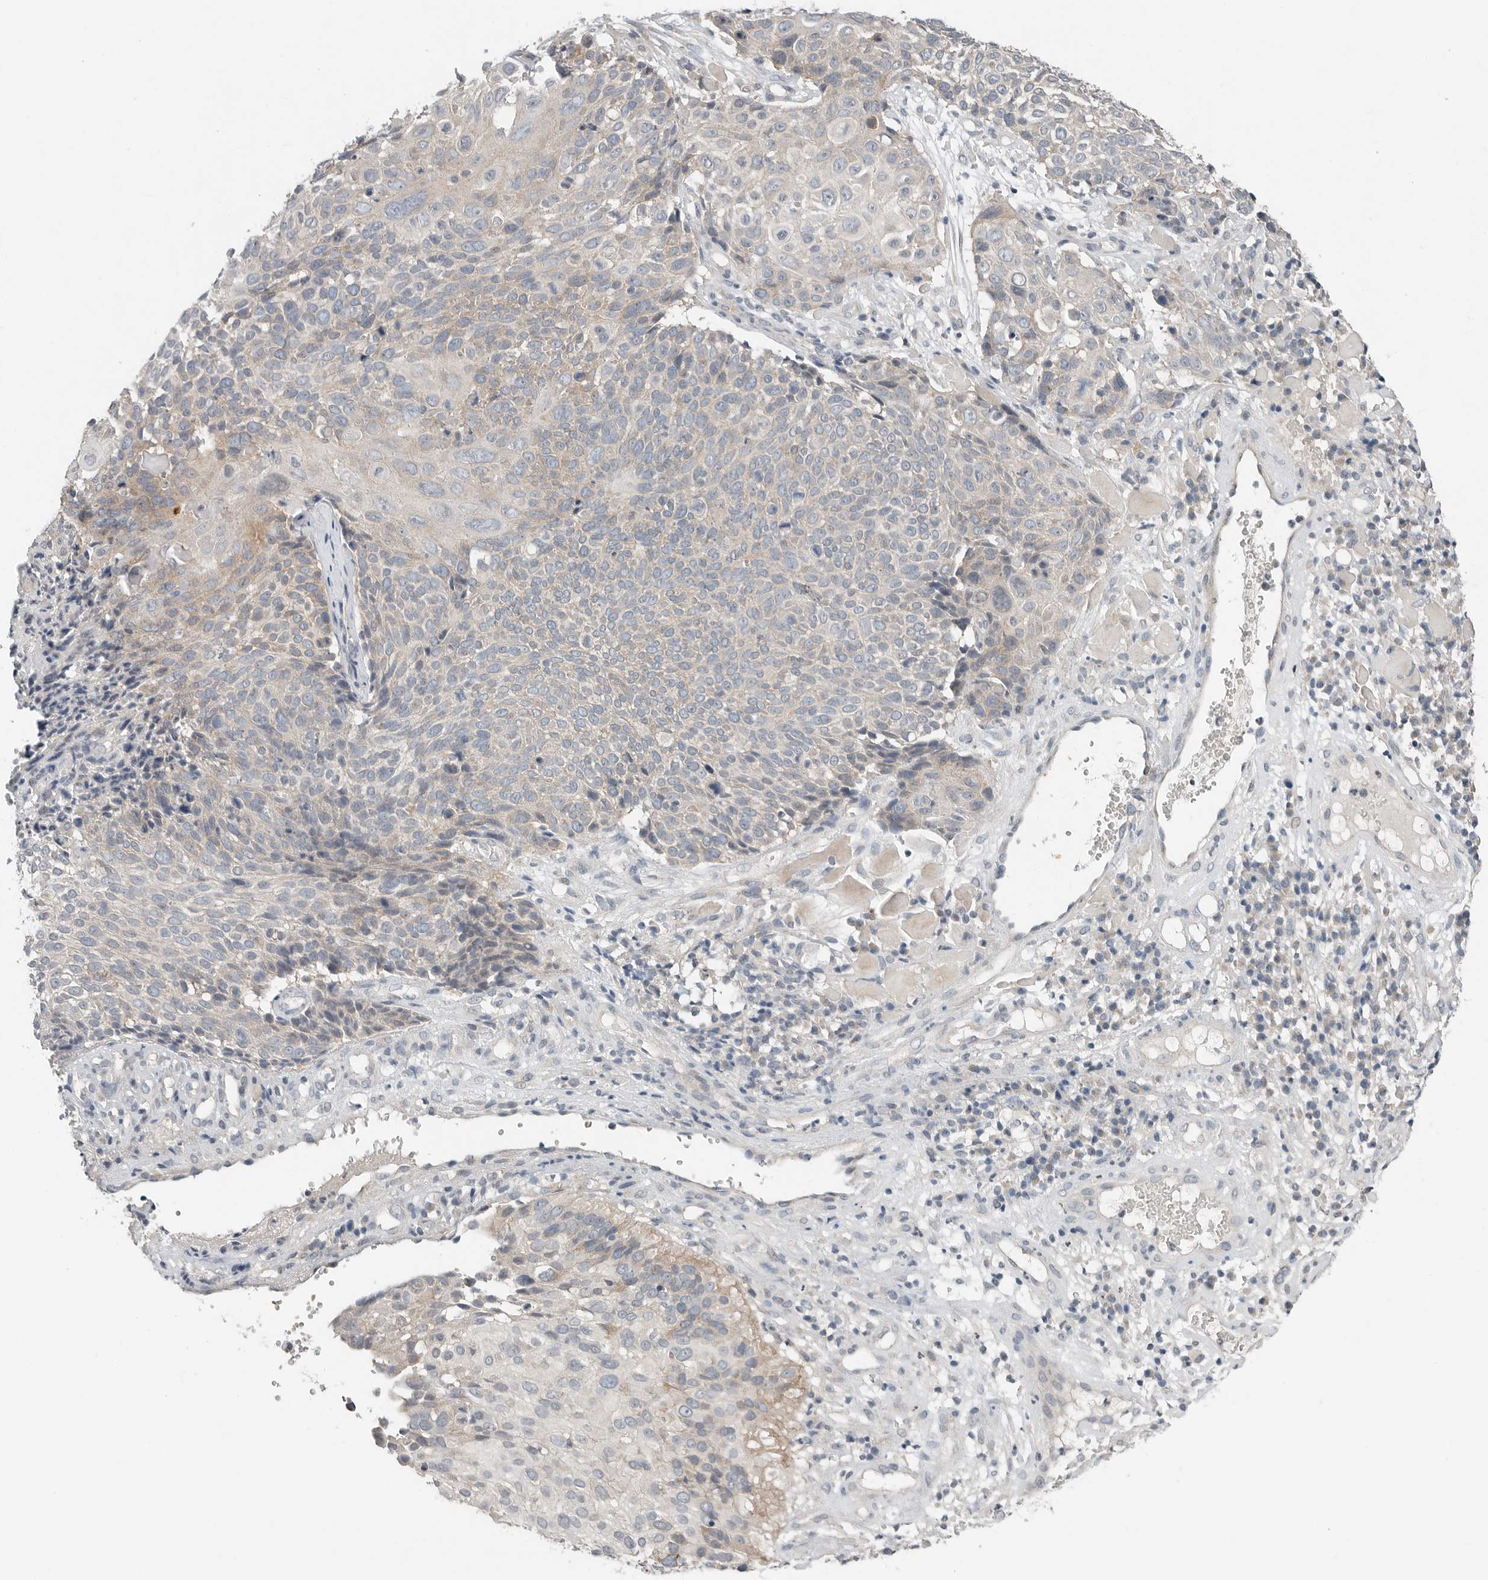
{"staining": {"intensity": "moderate", "quantity": "<25%", "location": "cytoplasmic/membranous"}, "tissue": "cervical cancer", "cell_type": "Tumor cells", "image_type": "cancer", "snomed": [{"axis": "morphology", "description": "Squamous cell carcinoma, NOS"}, {"axis": "topography", "description": "Cervix"}], "caption": "Cervical cancer (squamous cell carcinoma) tissue displays moderate cytoplasmic/membranous staining in approximately <25% of tumor cells Immunohistochemistry (ihc) stains the protein of interest in brown and the nuclei are stained blue.", "gene": "FCRLB", "patient": {"sex": "female", "age": 74}}